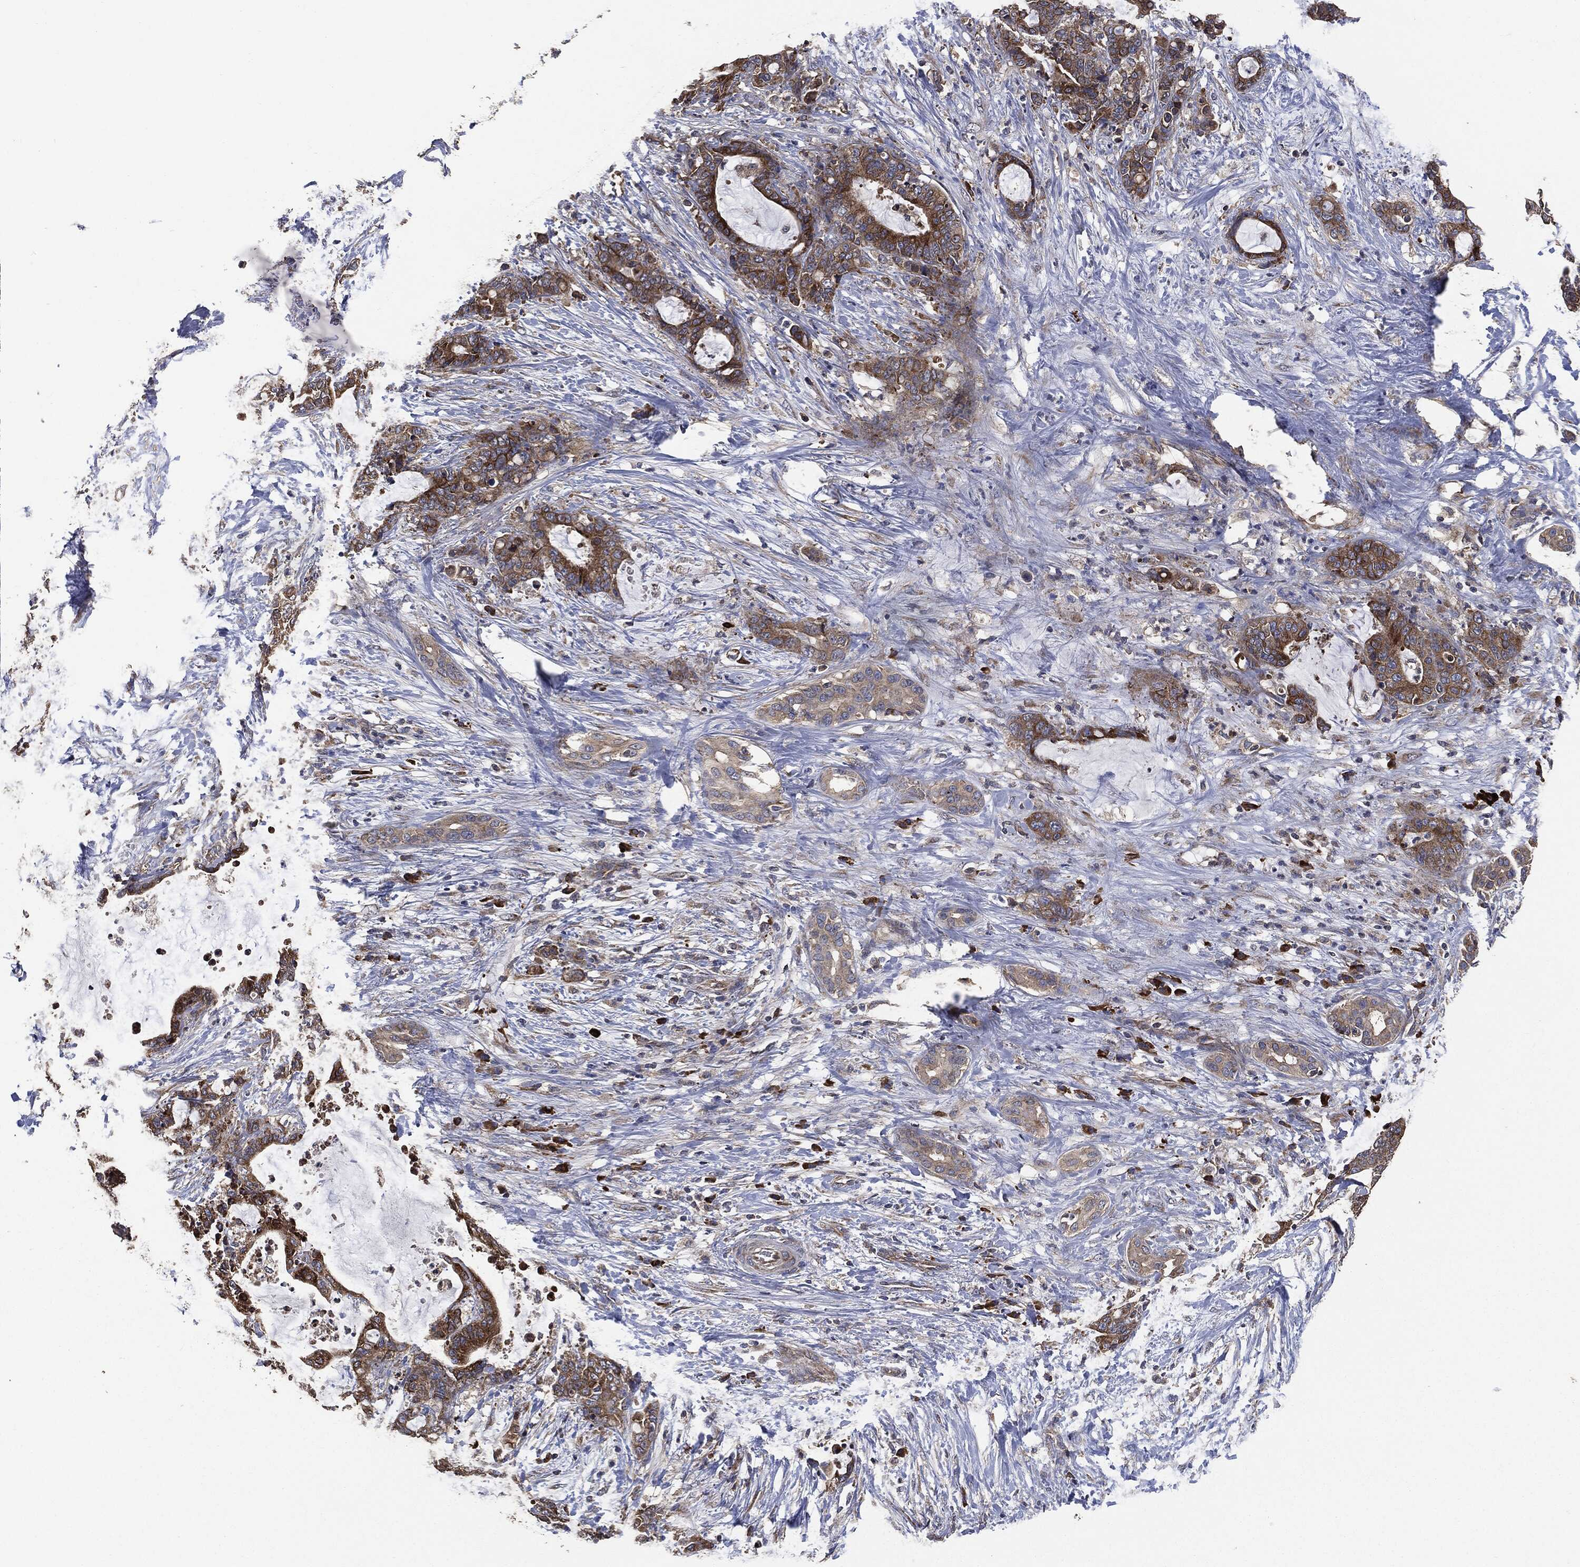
{"staining": {"intensity": "strong", "quantity": "25%-75%", "location": "cytoplasmic/membranous"}, "tissue": "liver cancer", "cell_type": "Tumor cells", "image_type": "cancer", "snomed": [{"axis": "morphology", "description": "Cholangiocarcinoma"}, {"axis": "topography", "description": "Liver"}], "caption": "The photomicrograph exhibits staining of liver cholangiocarcinoma, revealing strong cytoplasmic/membranous protein staining (brown color) within tumor cells.", "gene": "STK3", "patient": {"sex": "female", "age": 73}}